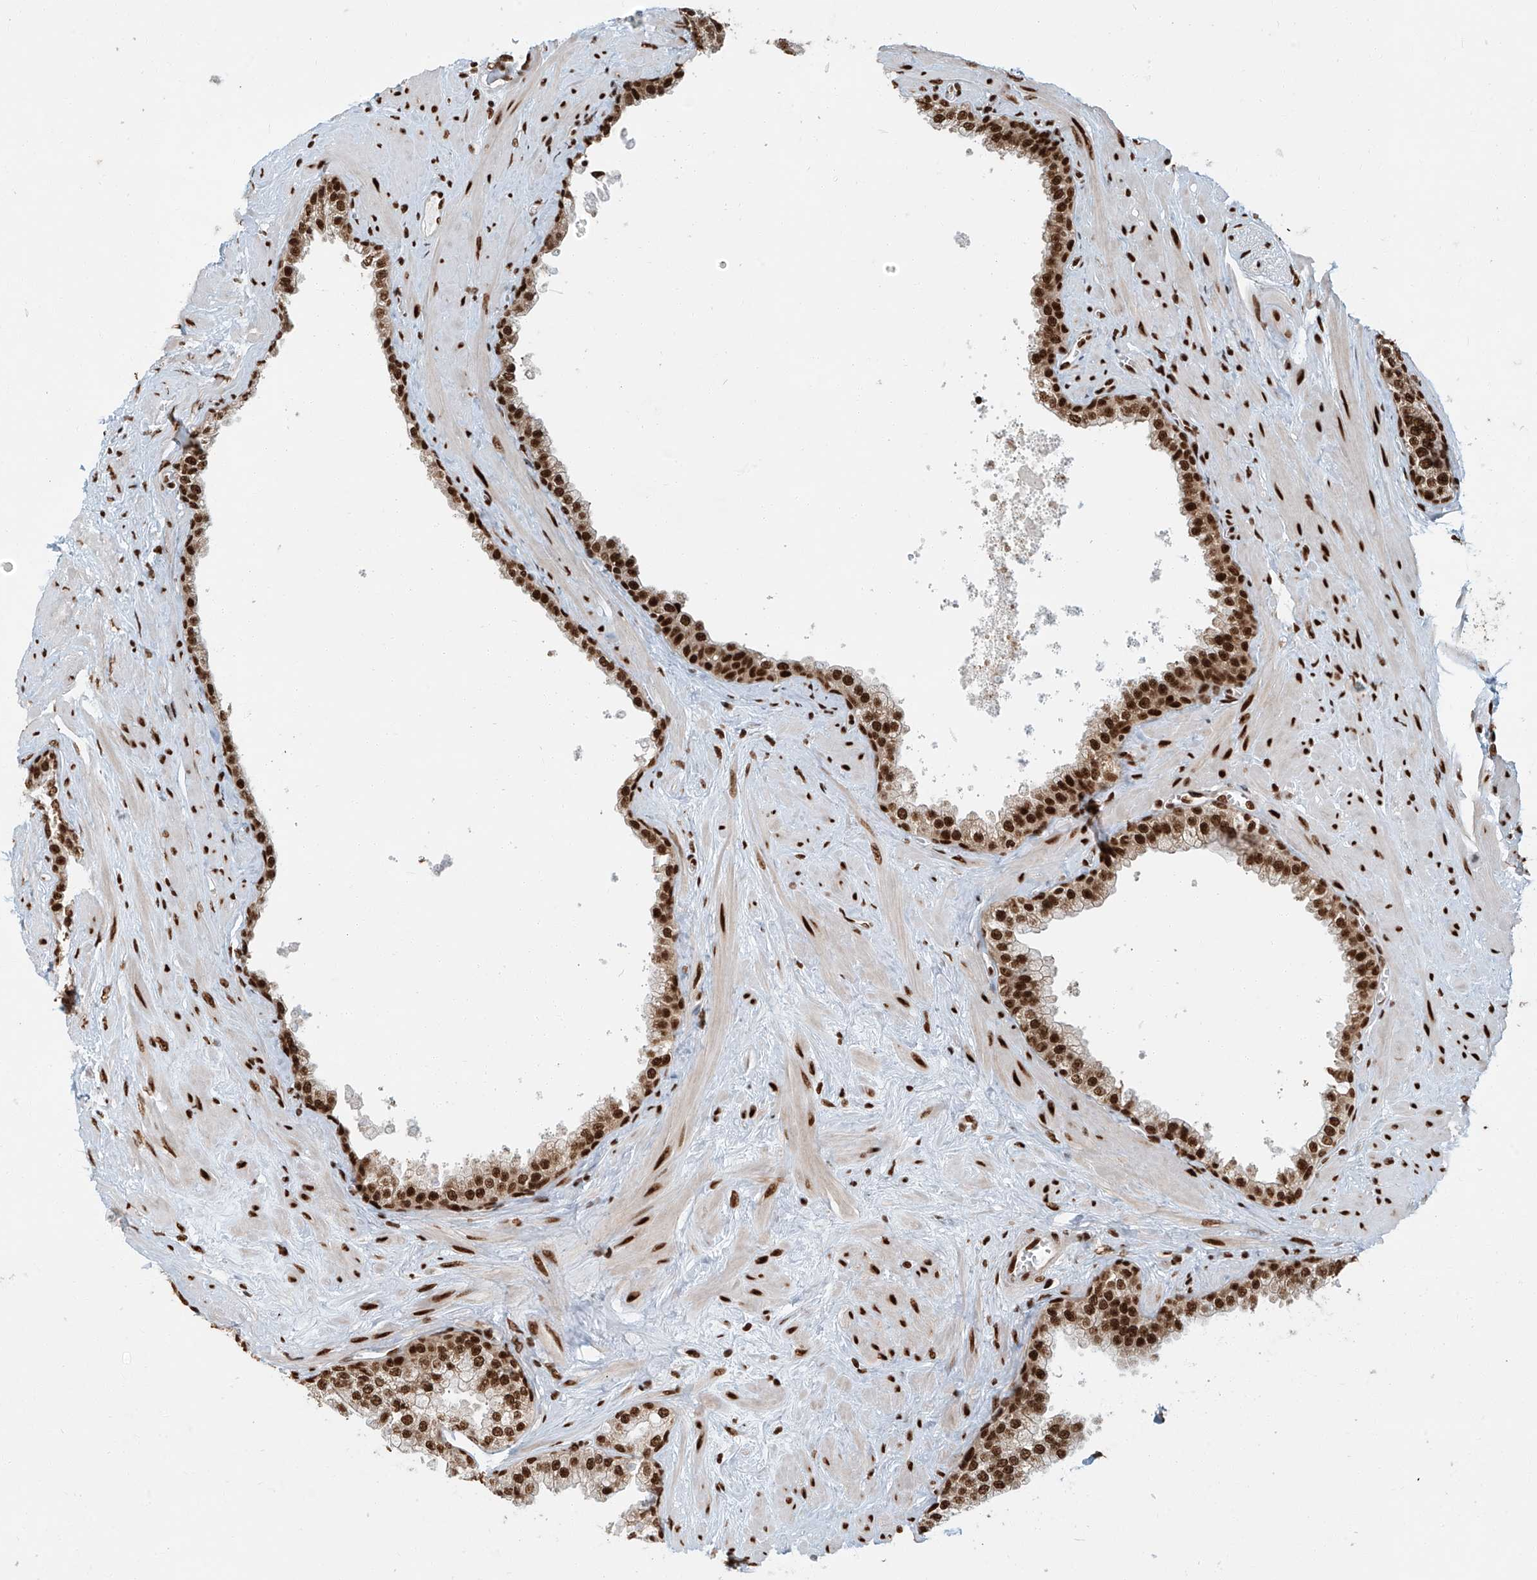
{"staining": {"intensity": "strong", "quantity": ">75%", "location": "nuclear"}, "tissue": "prostate", "cell_type": "Glandular cells", "image_type": "normal", "snomed": [{"axis": "morphology", "description": "Normal tissue, NOS"}, {"axis": "morphology", "description": "Urothelial carcinoma, Low grade"}, {"axis": "topography", "description": "Urinary bladder"}, {"axis": "topography", "description": "Prostate"}], "caption": "Immunohistochemistry photomicrograph of unremarkable prostate: prostate stained using immunohistochemistry shows high levels of strong protein expression localized specifically in the nuclear of glandular cells, appearing as a nuclear brown color.", "gene": "FAM193B", "patient": {"sex": "male", "age": 60}}